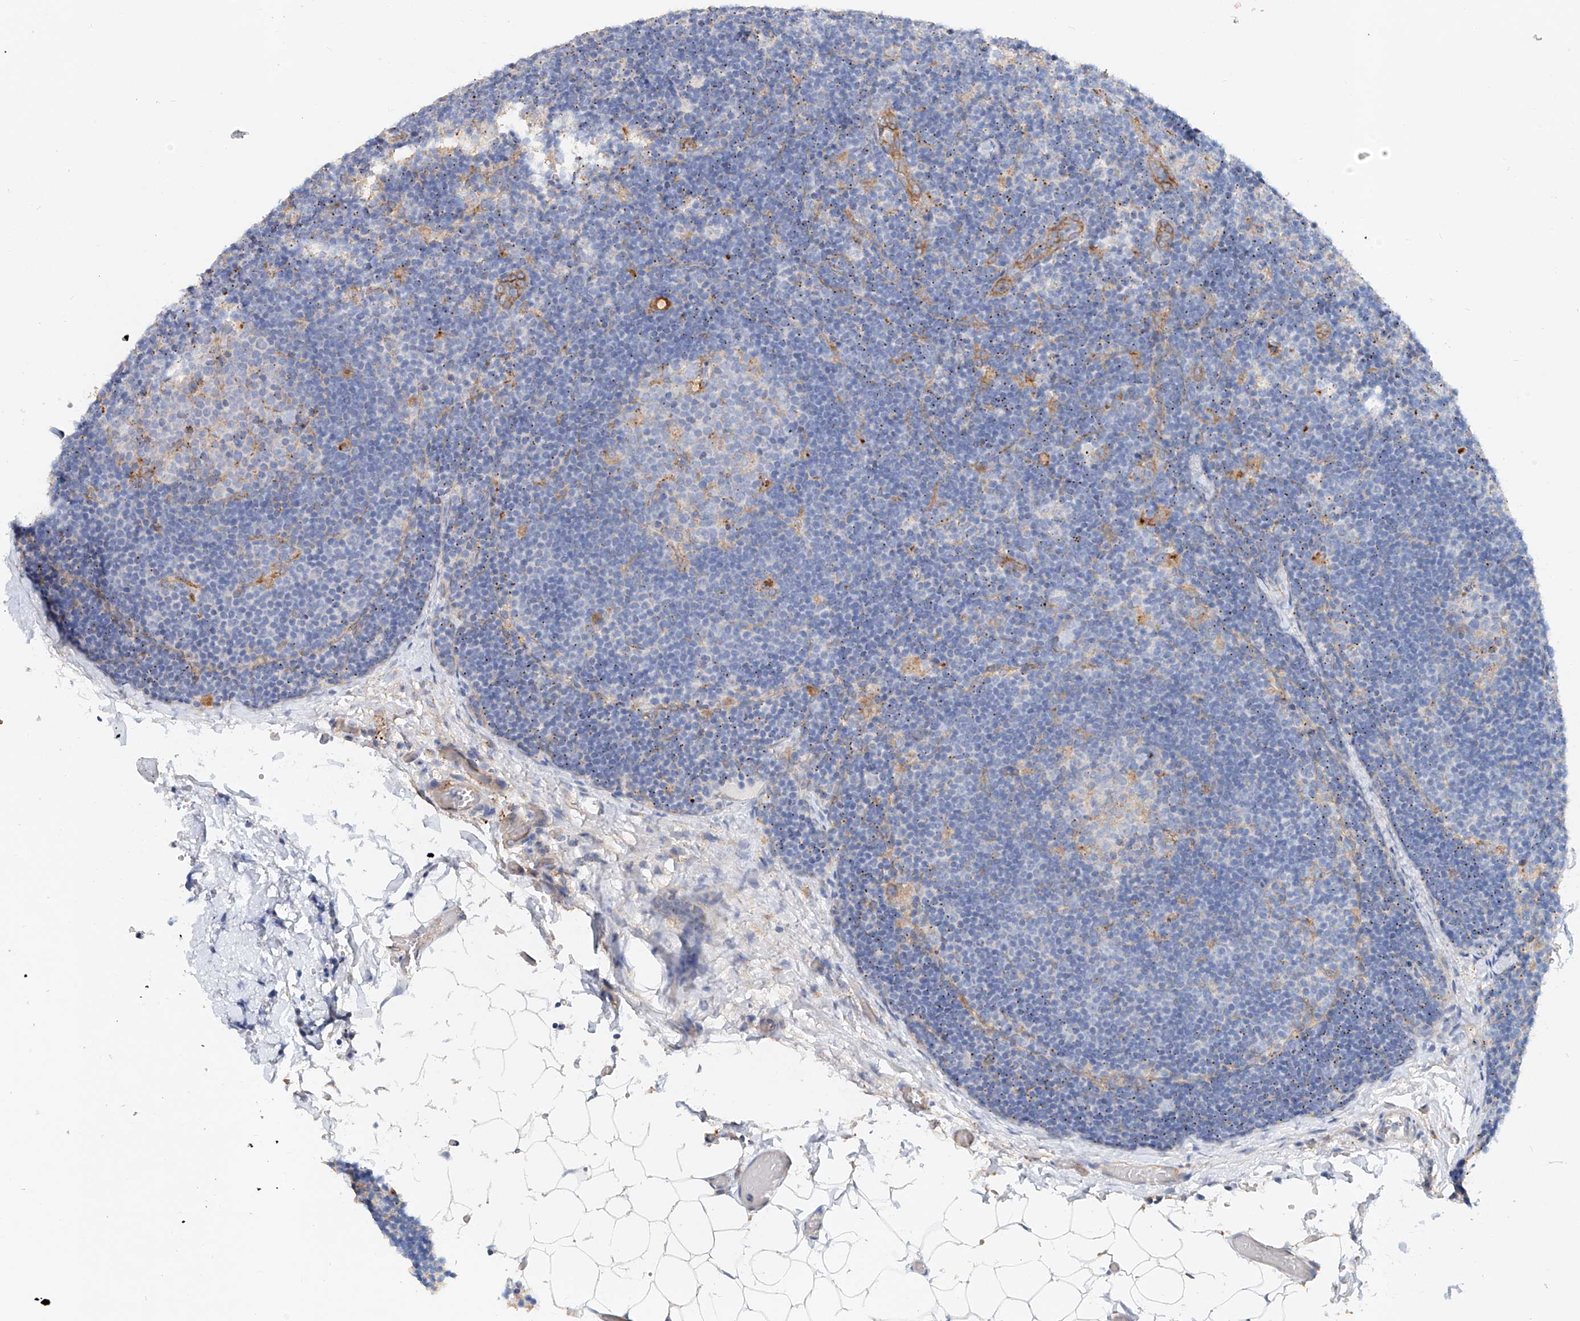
{"staining": {"intensity": "moderate", "quantity": "<25%", "location": "cytoplasmic/membranous"}, "tissue": "lymph node", "cell_type": "Germinal center cells", "image_type": "normal", "snomed": [{"axis": "morphology", "description": "Normal tissue, NOS"}, {"axis": "topography", "description": "Lymph node"}], "caption": "A high-resolution micrograph shows immunohistochemistry staining of unremarkable lymph node, which reveals moderate cytoplasmic/membranous expression in about <25% of germinal center cells.", "gene": "TRIM47", "patient": {"sex": "female", "age": 22}}